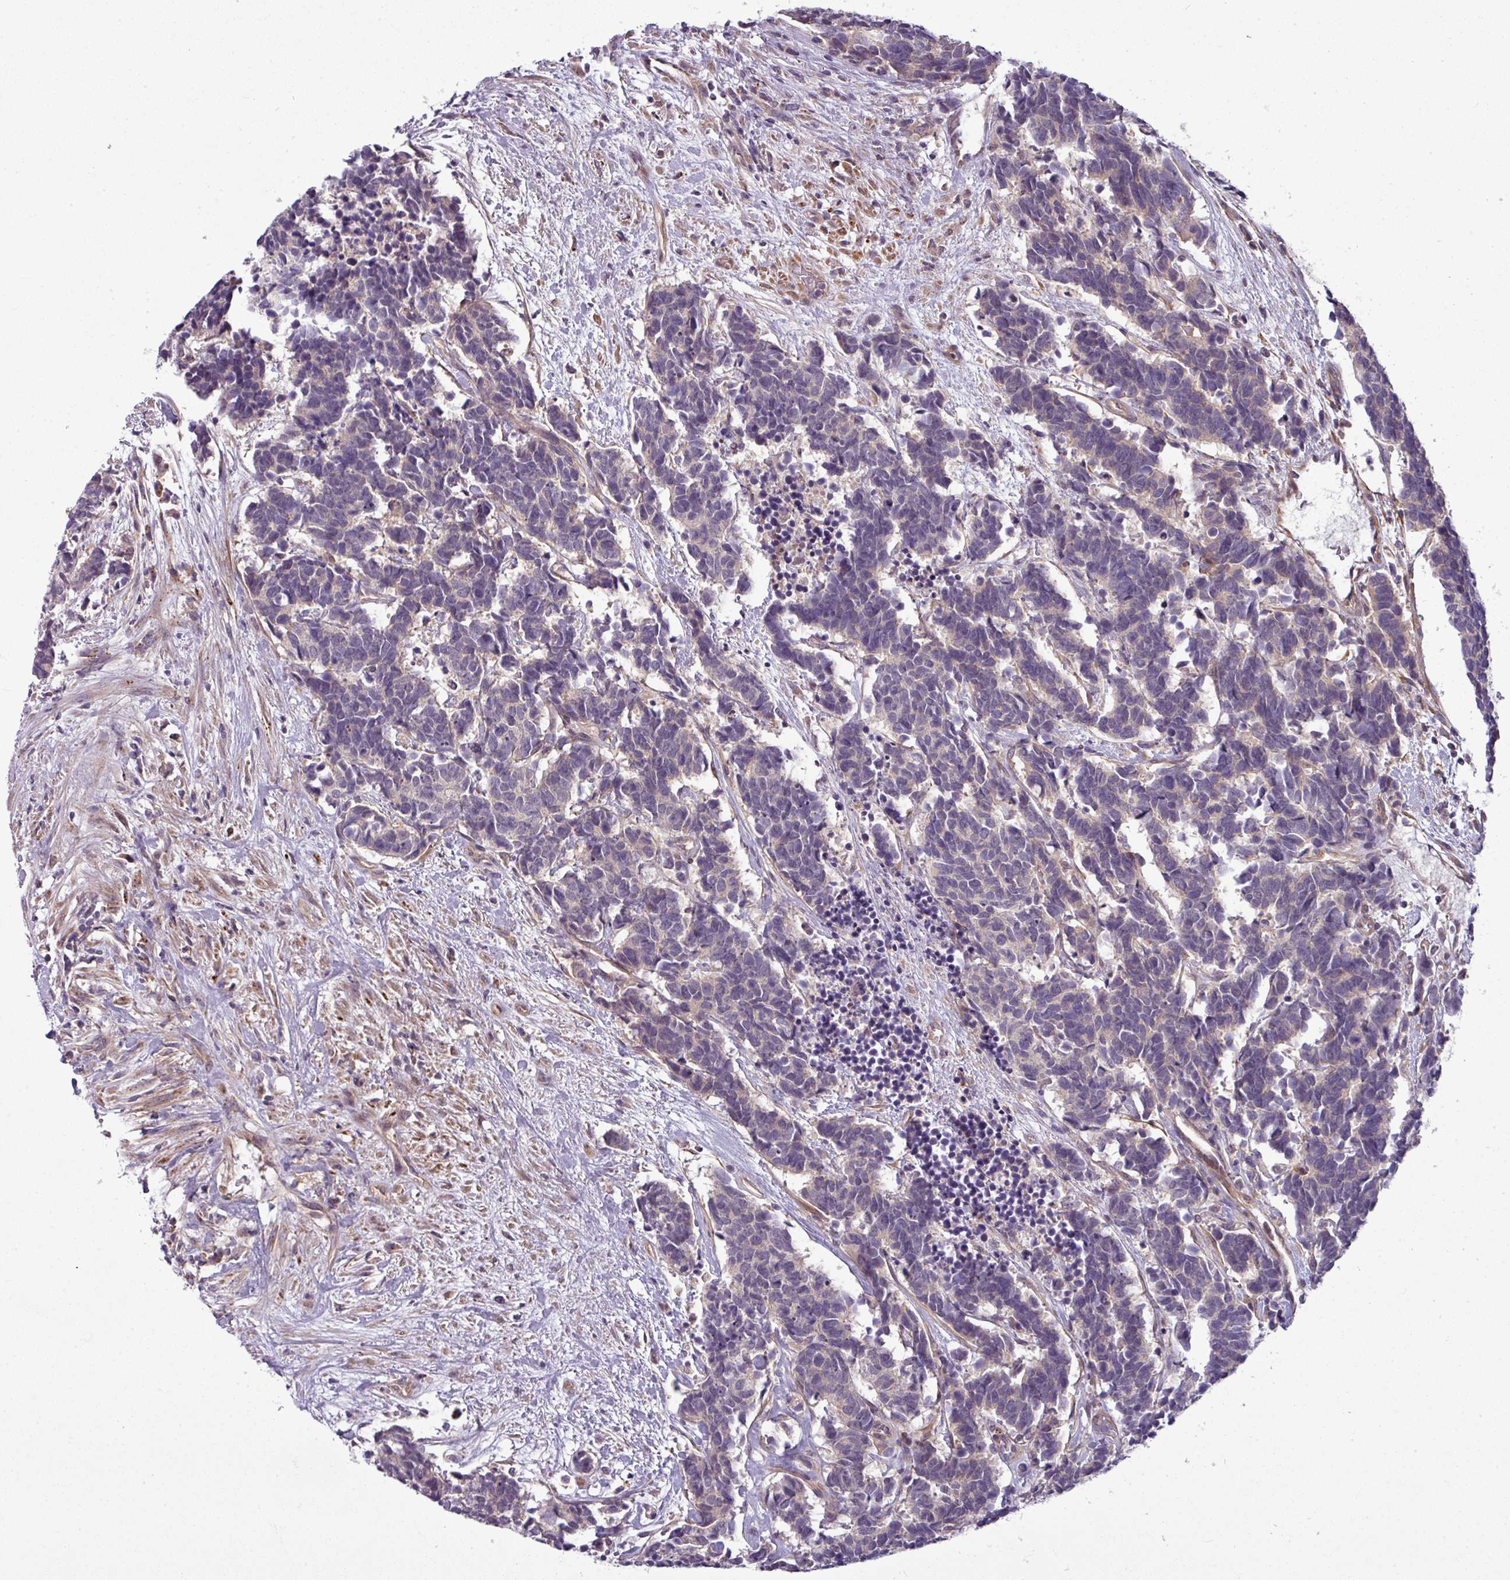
{"staining": {"intensity": "negative", "quantity": "none", "location": "none"}, "tissue": "carcinoid", "cell_type": "Tumor cells", "image_type": "cancer", "snomed": [{"axis": "morphology", "description": "Carcinoma, NOS"}, {"axis": "morphology", "description": "Carcinoid, malignant, NOS"}, {"axis": "topography", "description": "Urinary bladder"}], "caption": "There is no significant expression in tumor cells of carcinoid.", "gene": "ZNF35", "patient": {"sex": "male", "age": 57}}